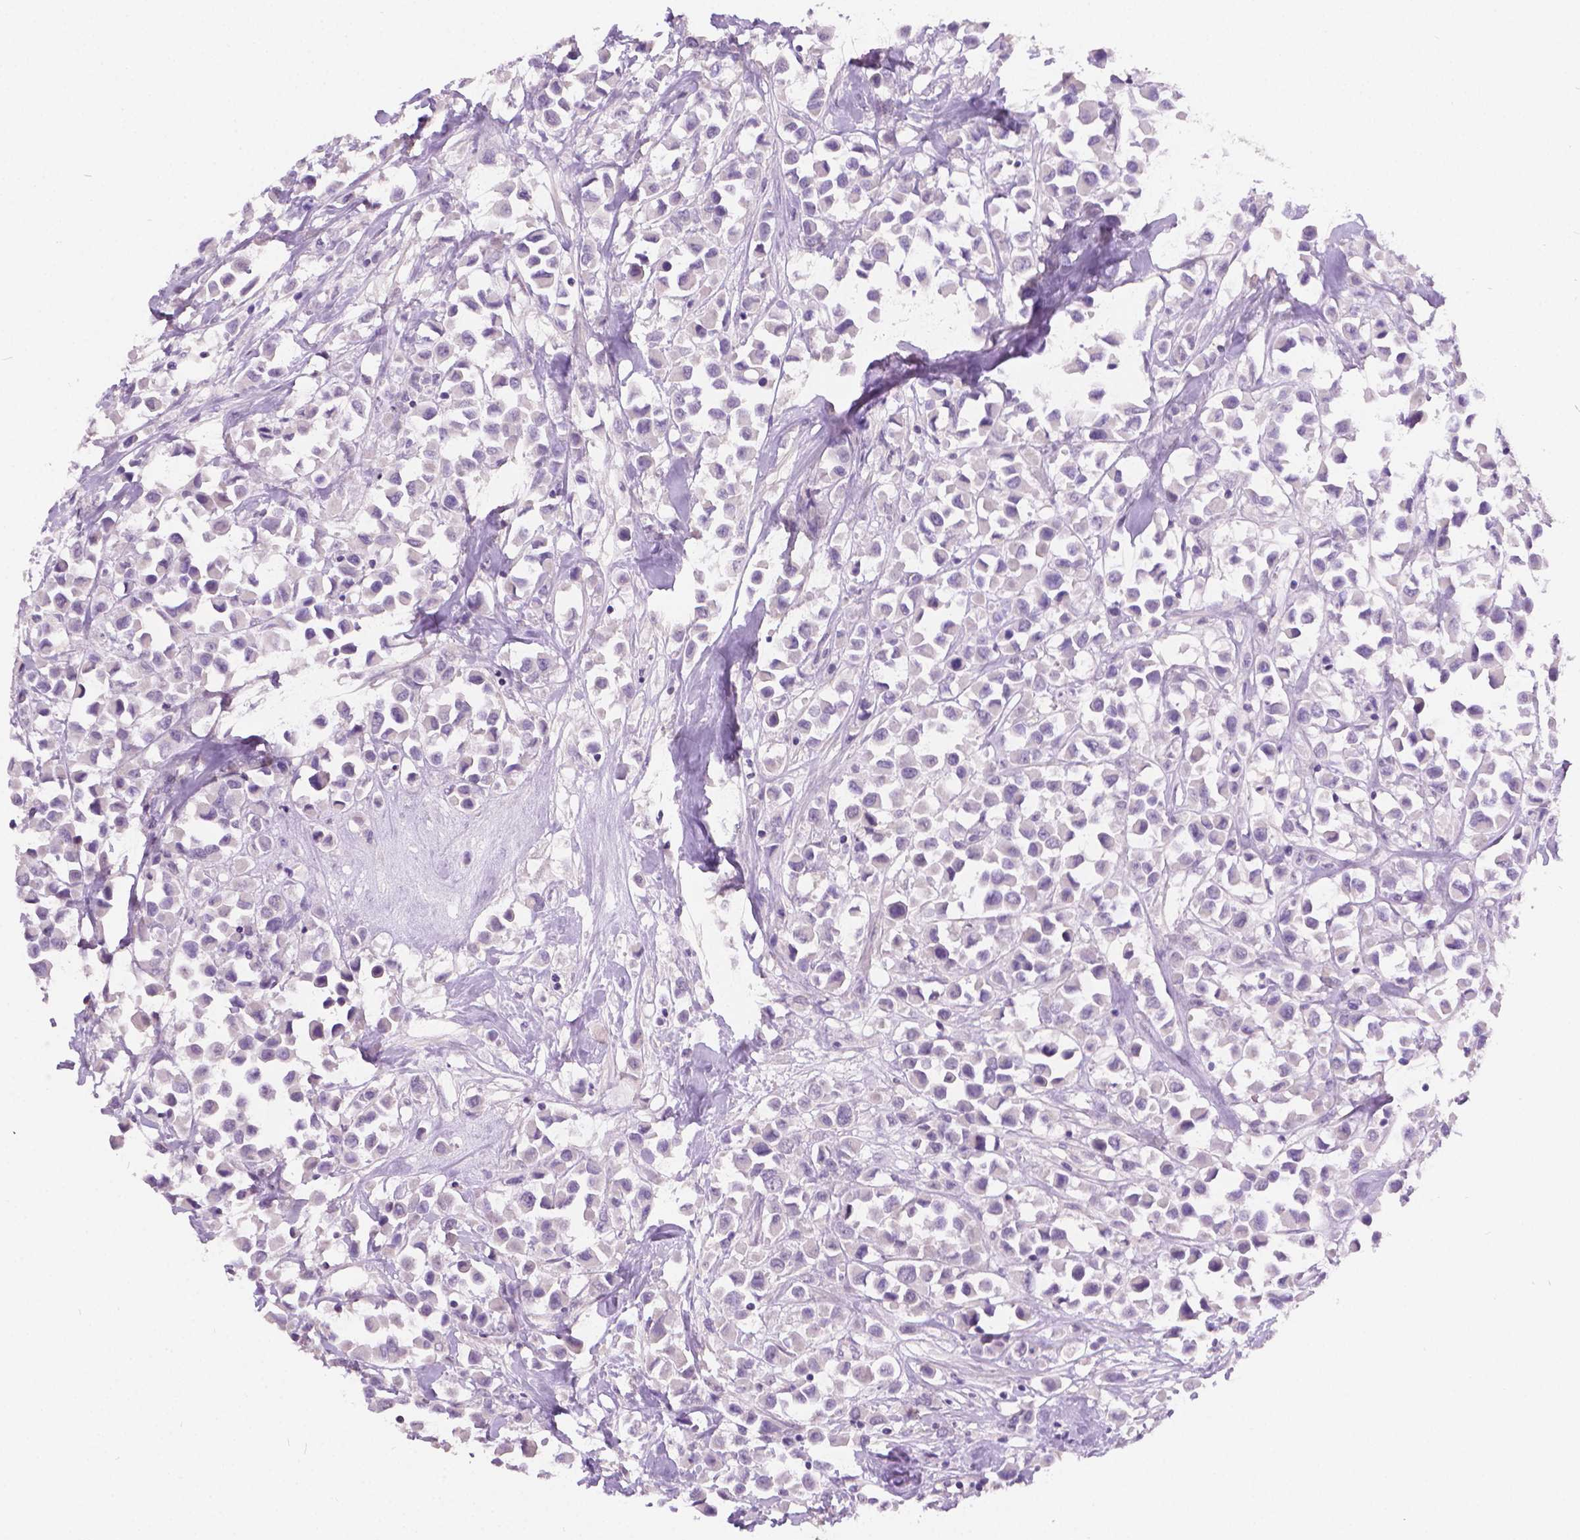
{"staining": {"intensity": "negative", "quantity": "none", "location": "none"}, "tissue": "breast cancer", "cell_type": "Tumor cells", "image_type": "cancer", "snomed": [{"axis": "morphology", "description": "Duct carcinoma"}, {"axis": "topography", "description": "Breast"}], "caption": "Immunohistochemistry (IHC) image of human breast cancer (intraductal carcinoma) stained for a protein (brown), which reveals no expression in tumor cells. Nuclei are stained in blue.", "gene": "TNNI2", "patient": {"sex": "female", "age": 61}}